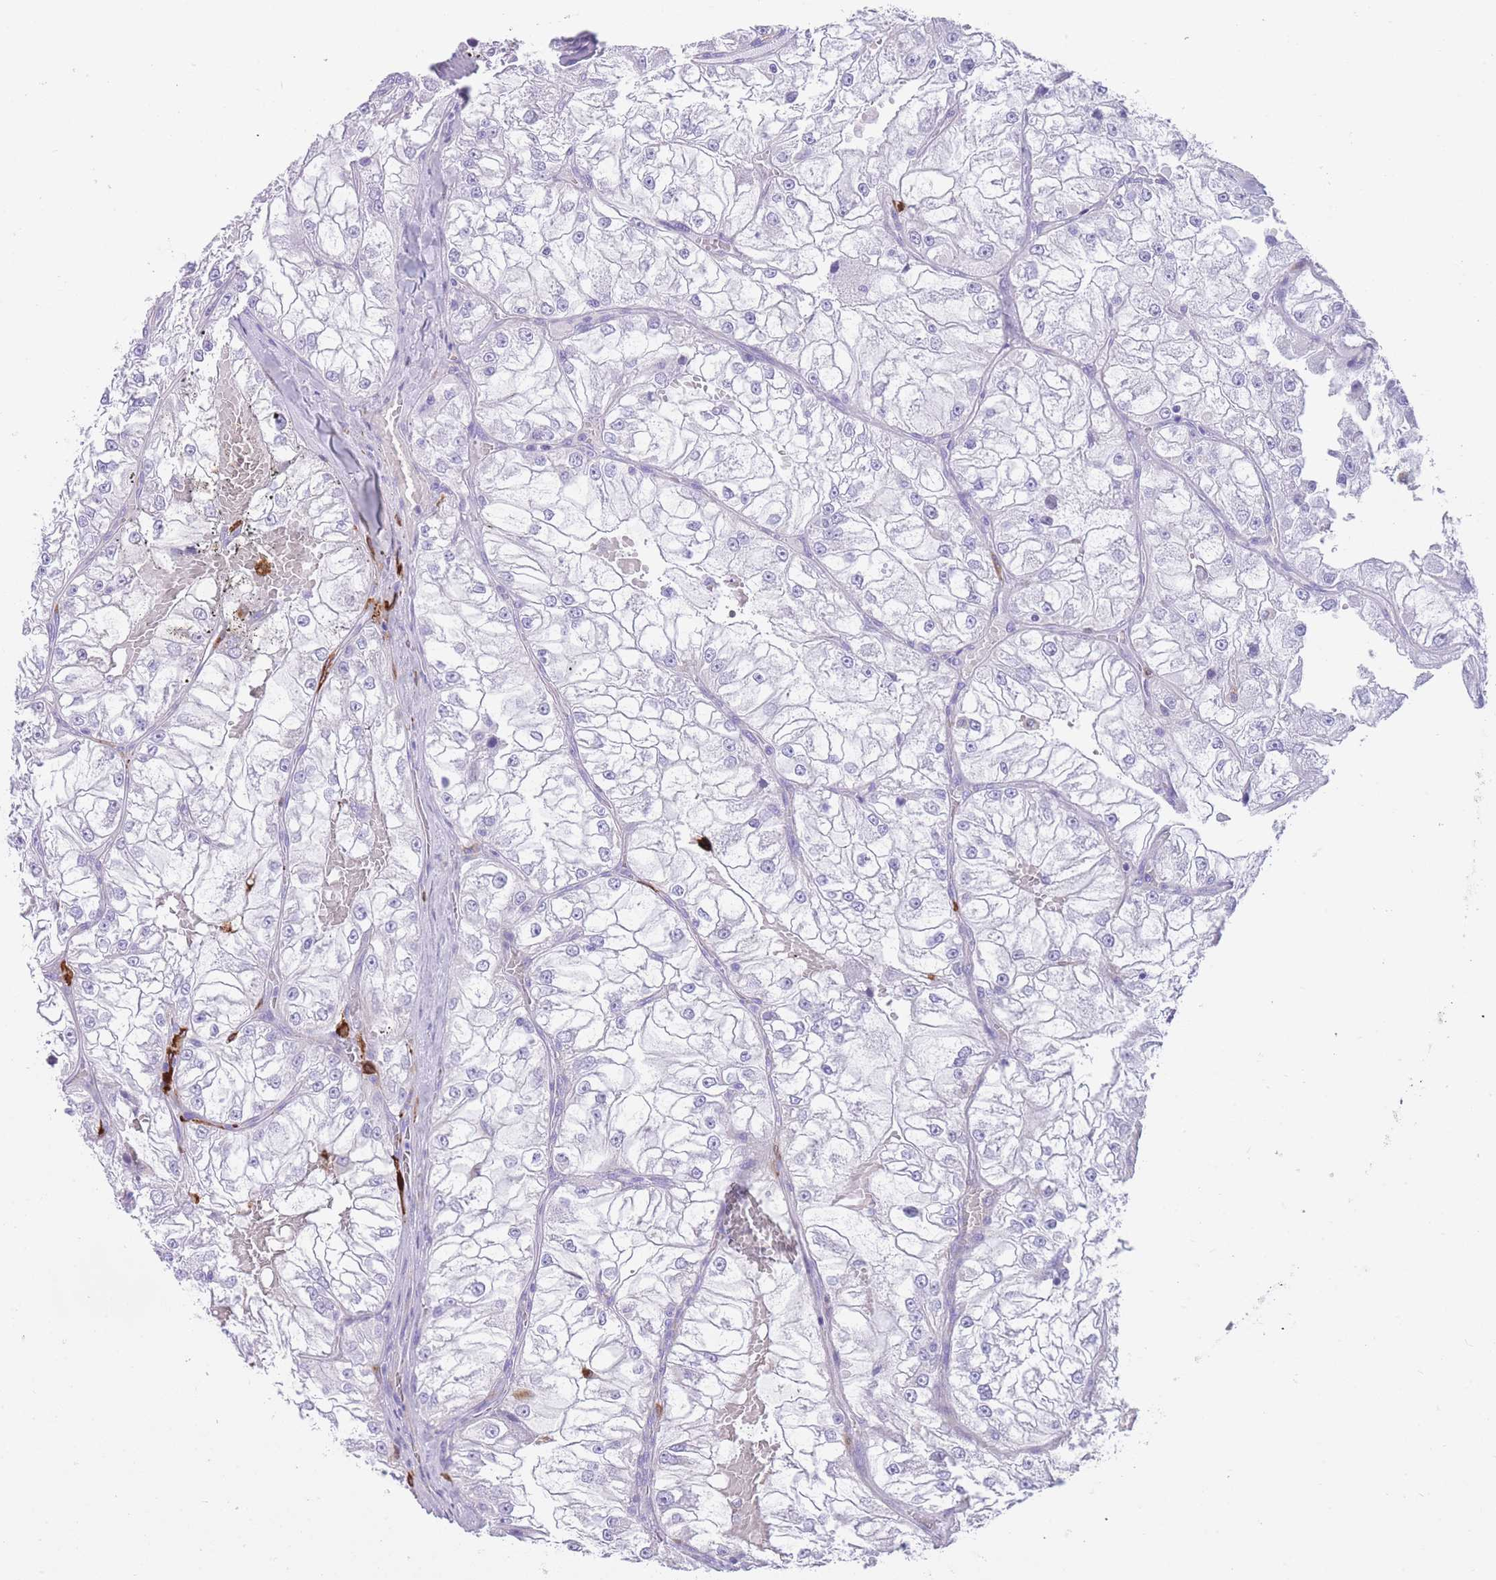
{"staining": {"intensity": "negative", "quantity": "none", "location": "none"}, "tissue": "renal cancer", "cell_type": "Tumor cells", "image_type": "cancer", "snomed": [{"axis": "morphology", "description": "Adenocarcinoma, NOS"}, {"axis": "topography", "description": "Kidney"}], "caption": "Tumor cells are negative for protein expression in human renal adenocarcinoma.", "gene": "QTRT1", "patient": {"sex": "female", "age": 72}}